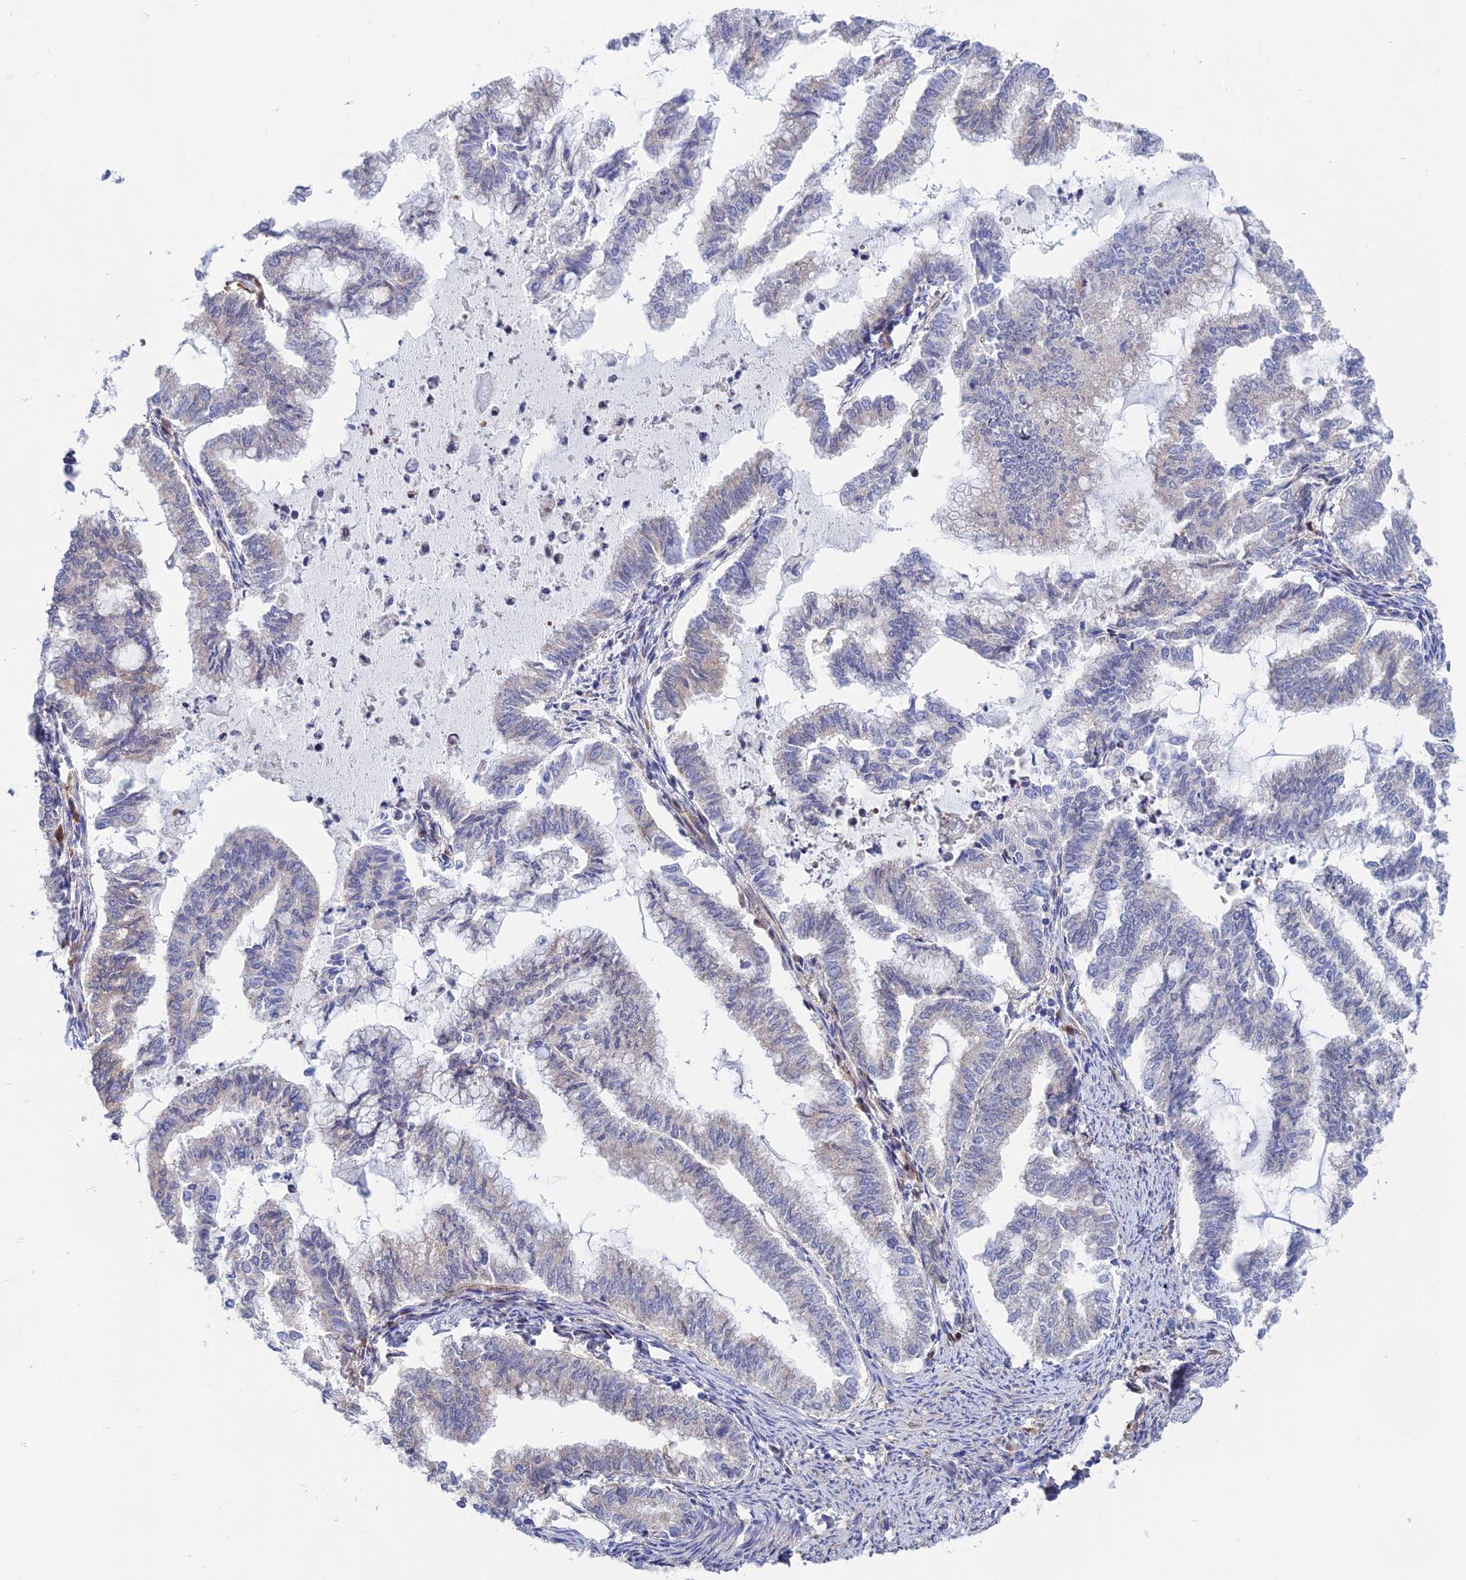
{"staining": {"intensity": "weak", "quantity": "<25%", "location": "cytoplasmic/membranous"}, "tissue": "endometrial cancer", "cell_type": "Tumor cells", "image_type": "cancer", "snomed": [{"axis": "morphology", "description": "Adenocarcinoma, NOS"}, {"axis": "topography", "description": "Endometrium"}], "caption": "Endometrial adenocarcinoma stained for a protein using IHC exhibits no staining tumor cells.", "gene": "DNAH14", "patient": {"sex": "female", "age": 79}}